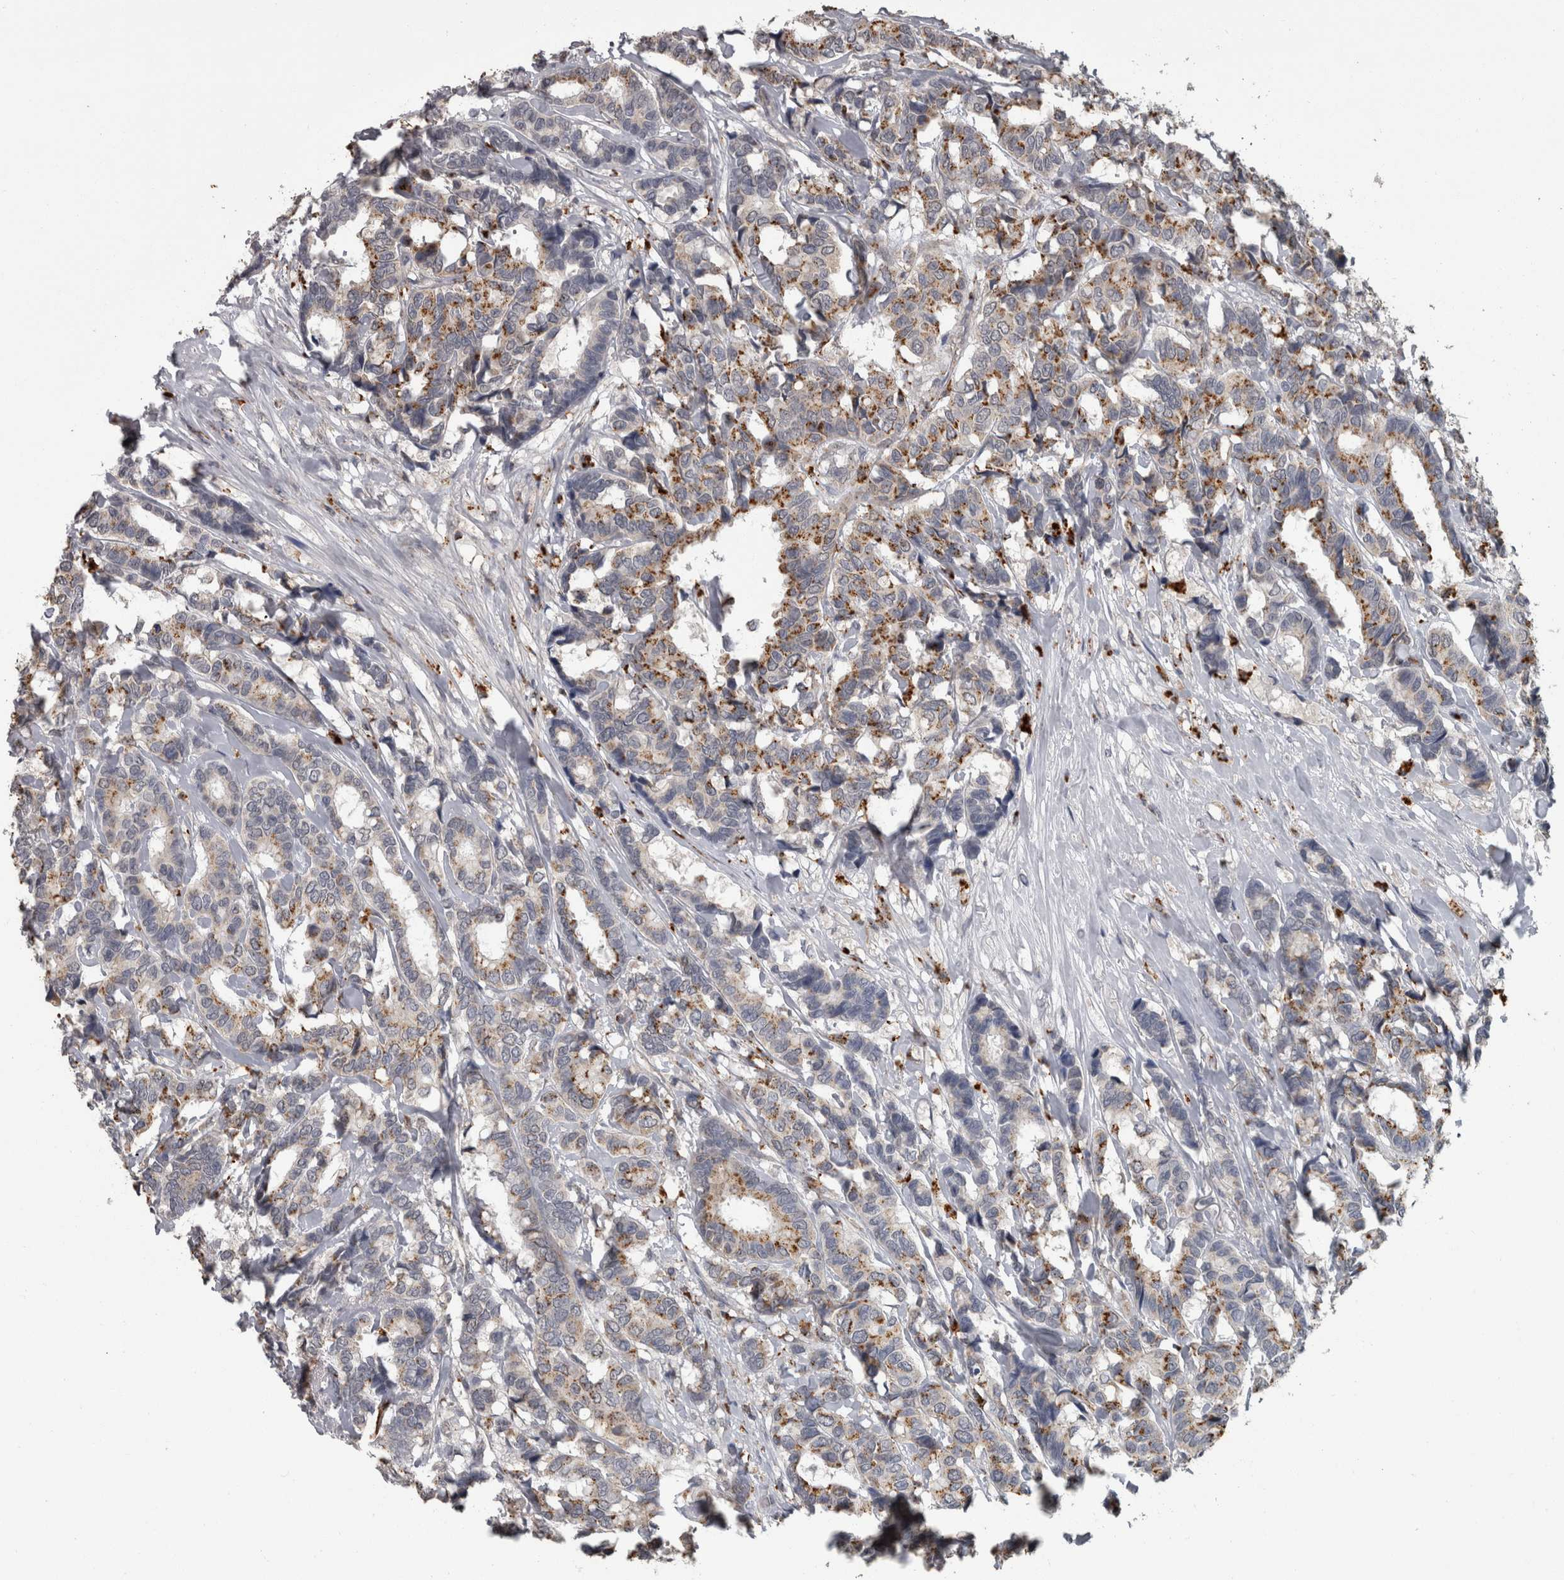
{"staining": {"intensity": "moderate", "quantity": "25%-75%", "location": "cytoplasmic/membranous"}, "tissue": "breast cancer", "cell_type": "Tumor cells", "image_type": "cancer", "snomed": [{"axis": "morphology", "description": "Duct carcinoma"}, {"axis": "topography", "description": "Breast"}], "caption": "This is an image of IHC staining of breast intraductal carcinoma, which shows moderate expression in the cytoplasmic/membranous of tumor cells.", "gene": "NAAA", "patient": {"sex": "female", "age": 87}}